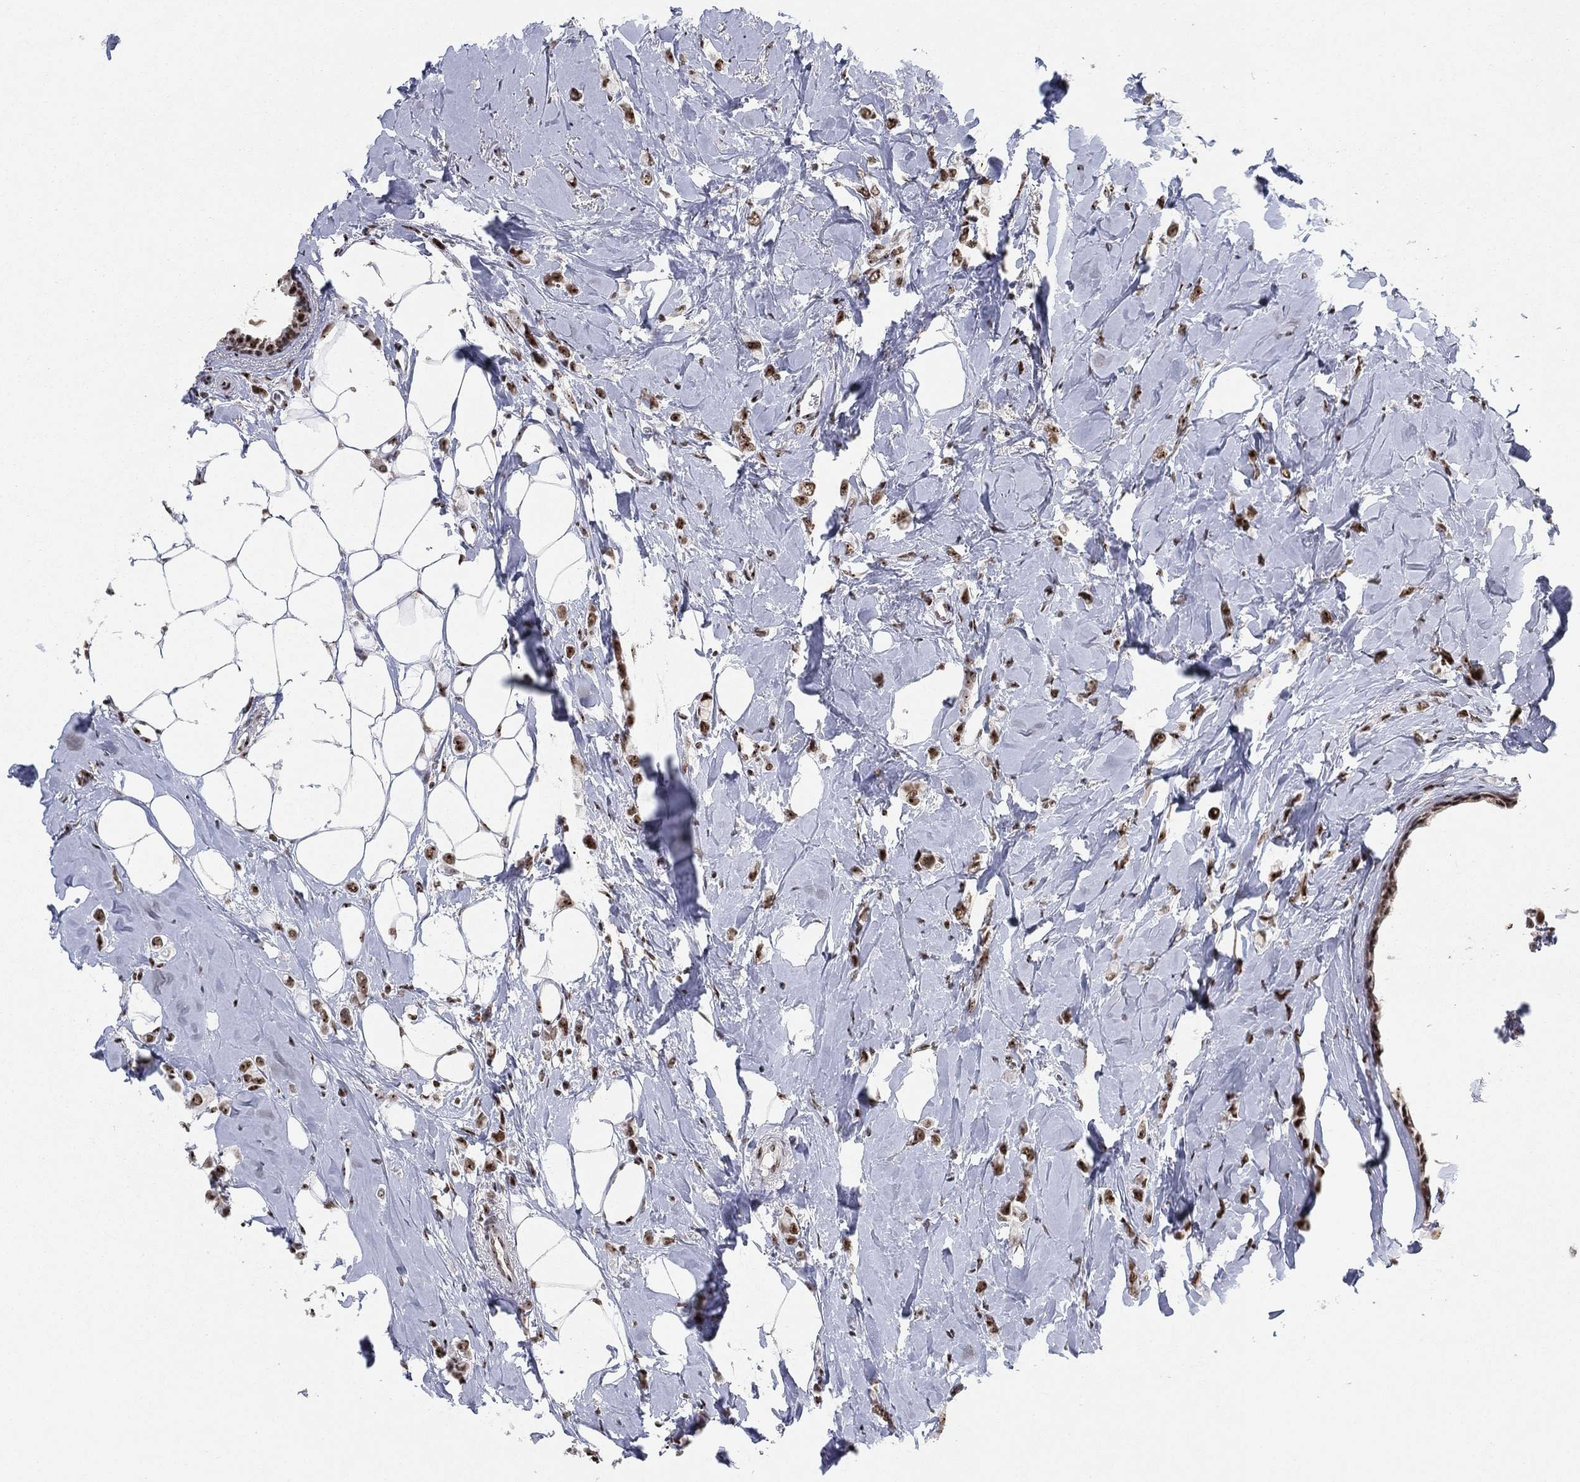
{"staining": {"intensity": "strong", "quantity": ">75%", "location": "nuclear"}, "tissue": "breast cancer", "cell_type": "Tumor cells", "image_type": "cancer", "snomed": [{"axis": "morphology", "description": "Lobular carcinoma"}, {"axis": "topography", "description": "Breast"}], "caption": "The immunohistochemical stain shows strong nuclear staining in tumor cells of breast cancer (lobular carcinoma) tissue. (Brightfield microscopy of DAB IHC at high magnification).", "gene": "DDX27", "patient": {"sex": "female", "age": 66}}